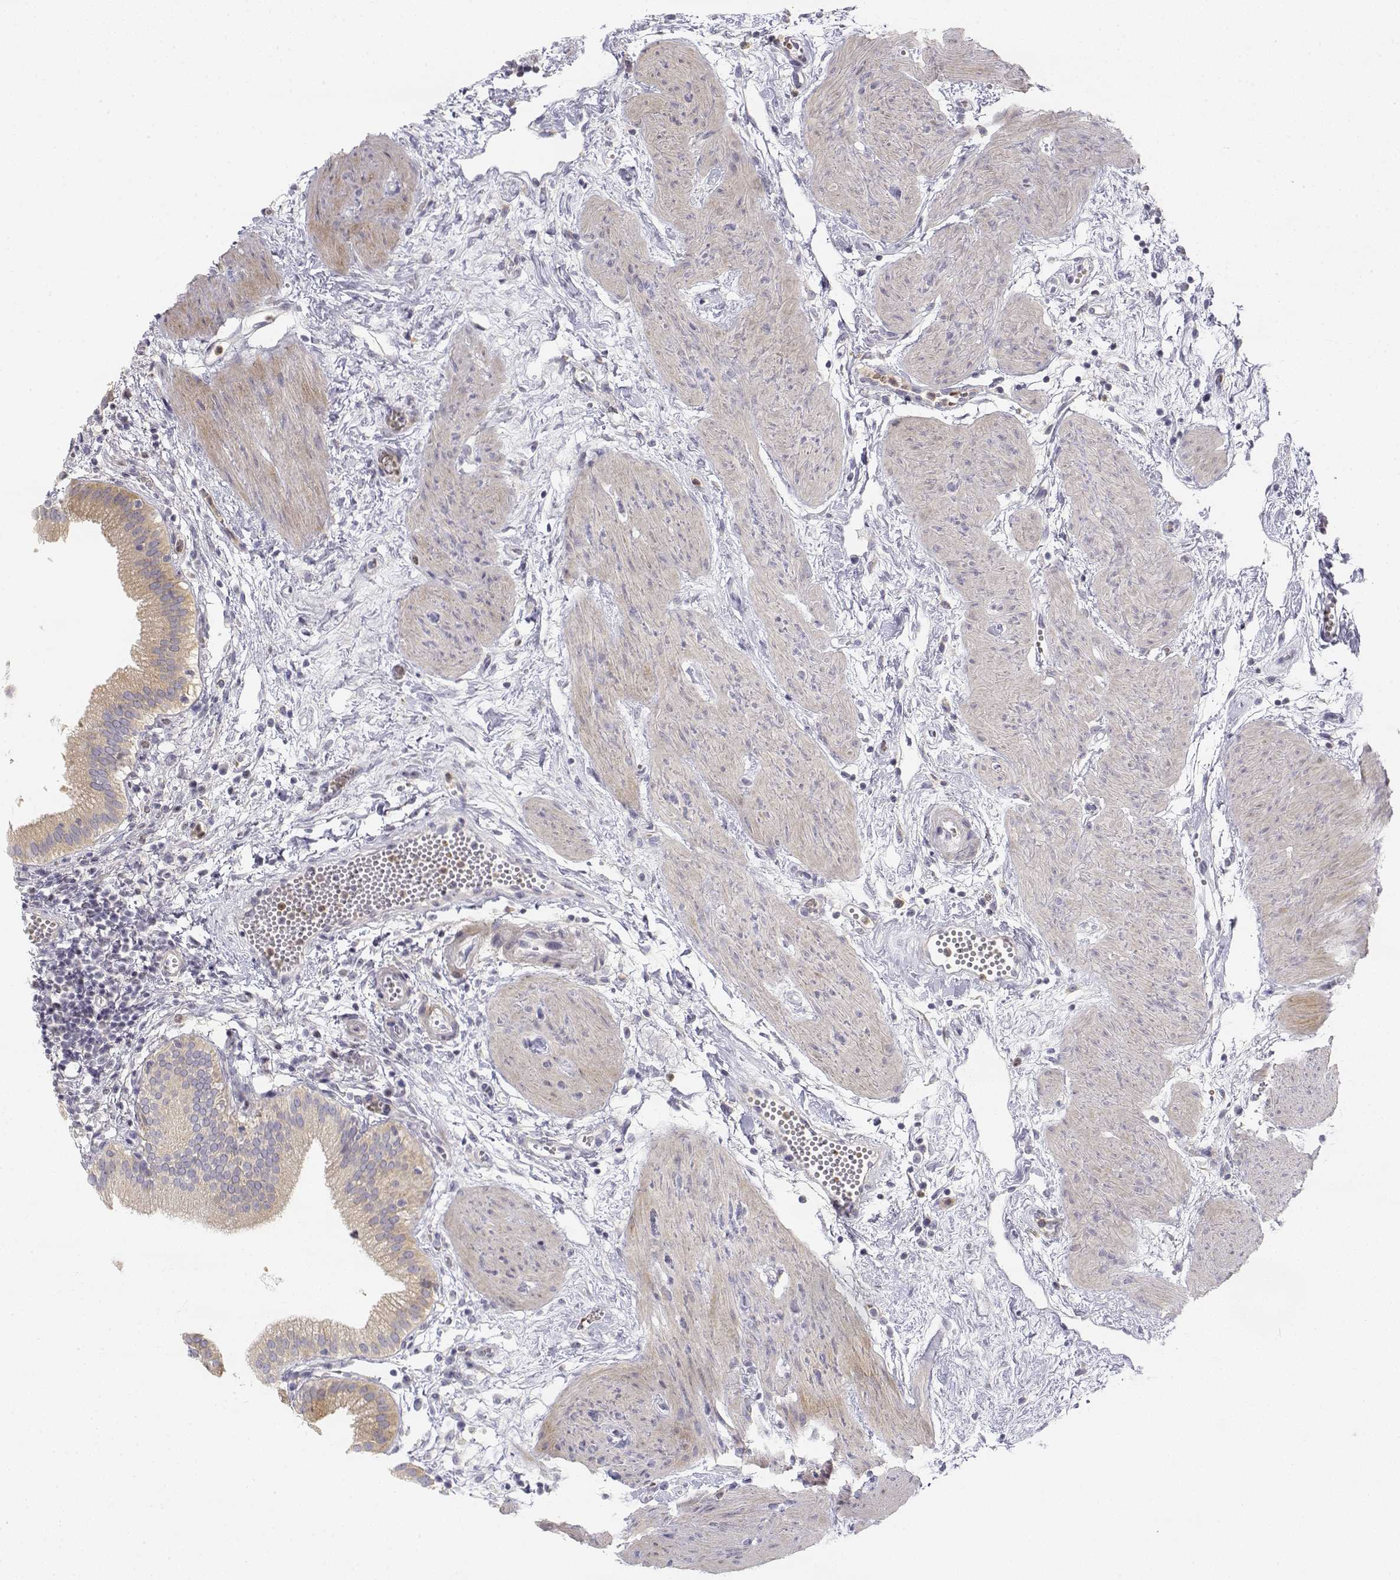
{"staining": {"intensity": "weak", "quantity": ">75%", "location": "cytoplasmic/membranous"}, "tissue": "gallbladder", "cell_type": "Glandular cells", "image_type": "normal", "snomed": [{"axis": "morphology", "description": "Normal tissue, NOS"}, {"axis": "topography", "description": "Gallbladder"}], "caption": "The image exhibits a brown stain indicating the presence of a protein in the cytoplasmic/membranous of glandular cells in gallbladder. (DAB (3,3'-diaminobenzidine) IHC with brightfield microscopy, high magnification).", "gene": "GLIPR1L2", "patient": {"sex": "female", "age": 65}}